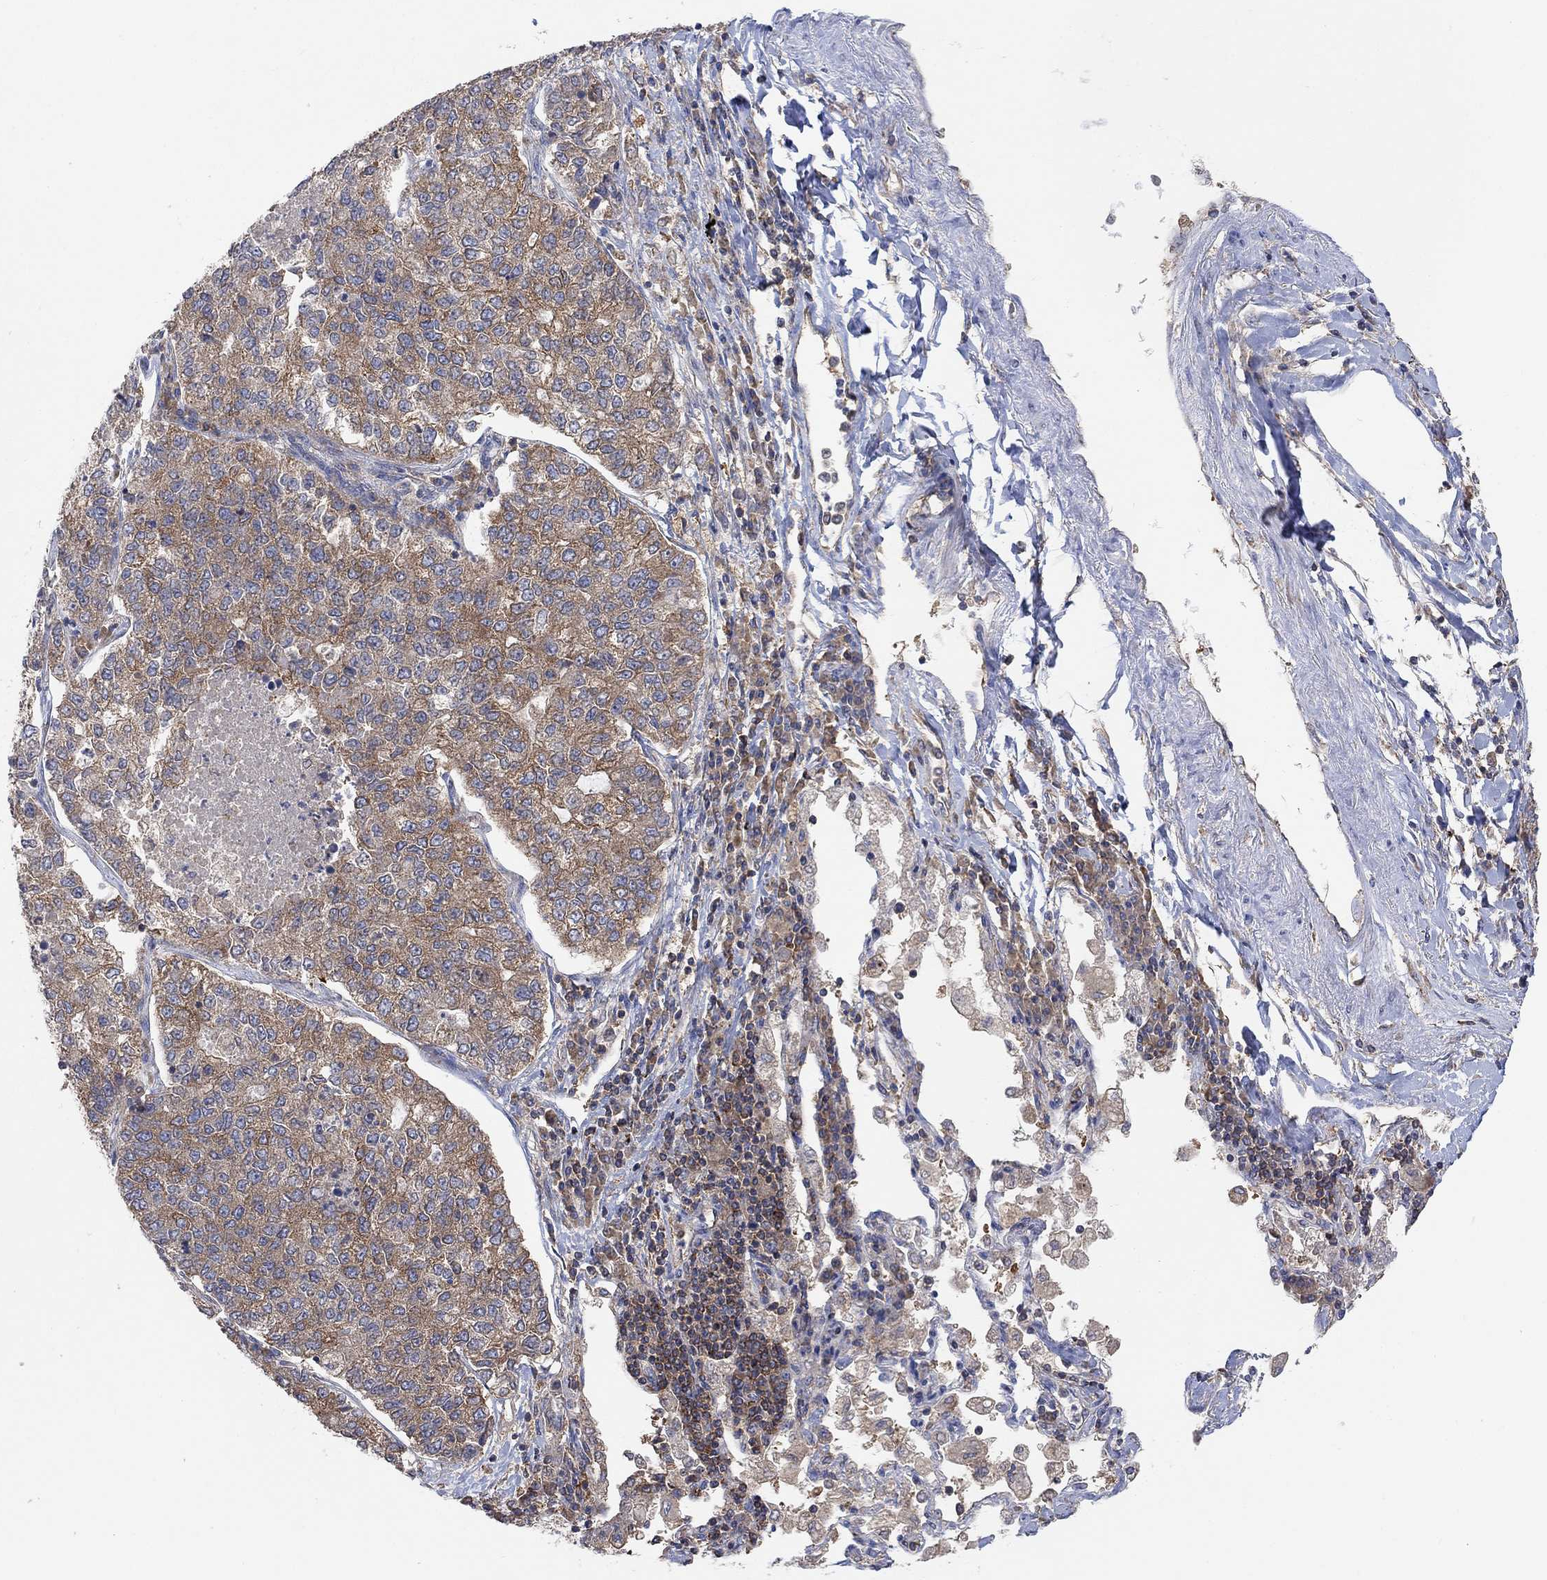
{"staining": {"intensity": "moderate", "quantity": "25%-75%", "location": "cytoplasmic/membranous"}, "tissue": "lung cancer", "cell_type": "Tumor cells", "image_type": "cancer", "snomed": [{"axis": "morphology", "description": "Adenocarcinoma, NOS"}, {"axis": "topography", "description": "Lung"}], "caption": "Immunohistochemistry staining of lung cancer (adenocarcinoma), which shows medium levels of moderate cytoplasmic/membranous positivity in about 25%-75% of tumor cells indicating moderate cytoplasmic/membranous protein expression. The staining was performed using DAB (3,3'-diaminobenzidine) (brown) for protein detection and nuclei were counterstained in hematoxylin (blue).", "gene": "BLOC1S3", "patient": {"sex": "male", "age": 49}}